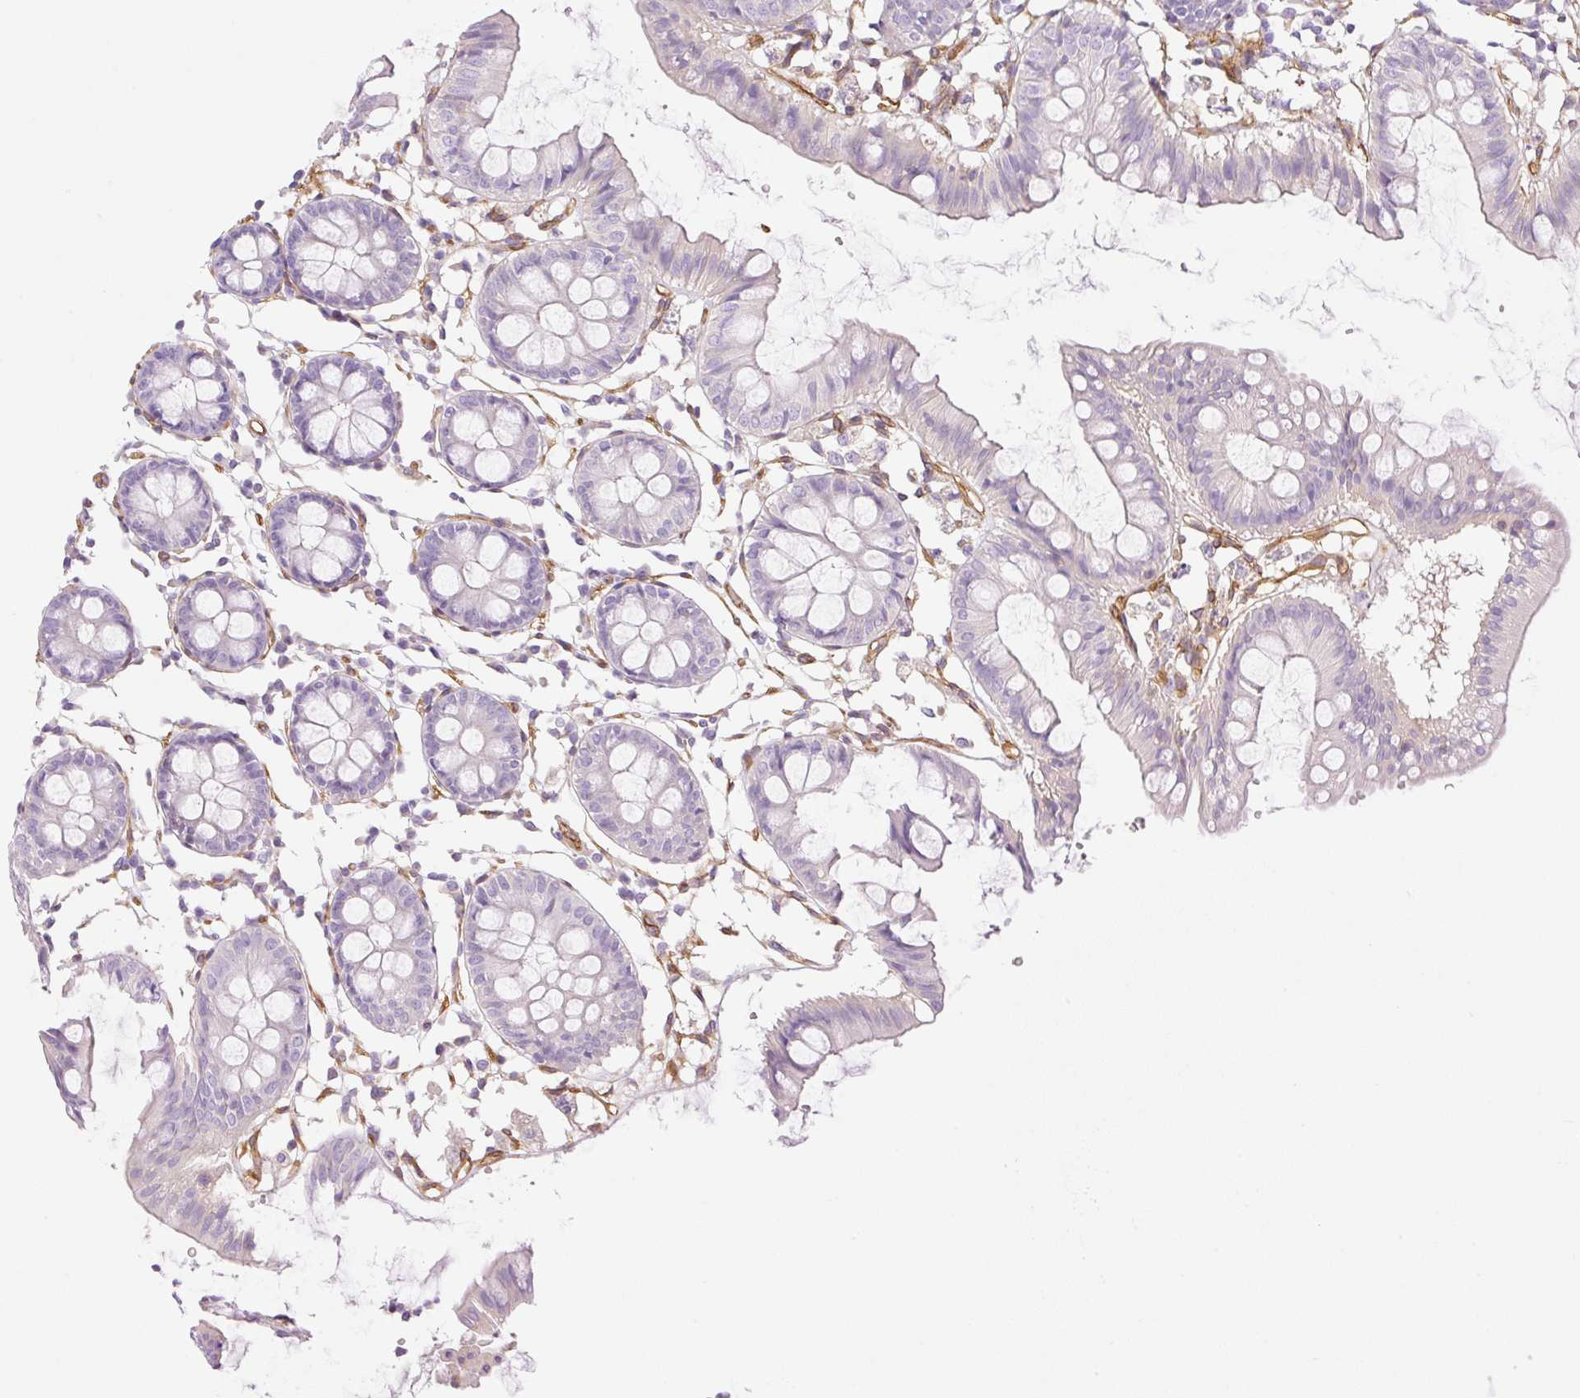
{"staining": {"intensity": "strong", "quantity": ">75%", "location": "cytoplasmic/membranous"}, "tissue": "colon", "cell_type": "Endothelial cells", "image_type": "normal", "snomed": [{"axis": "morphology", "description": "Normal tissue, NOS"}, {"axis": "topography", "description": "Colon"}], "caption": "Strong cytoplasmic/membranous protein expression is appreciated in about >75% of endothelial cells in colon.", "gene": "EHD1", "patient": {"sex": "female", "age": 84}}